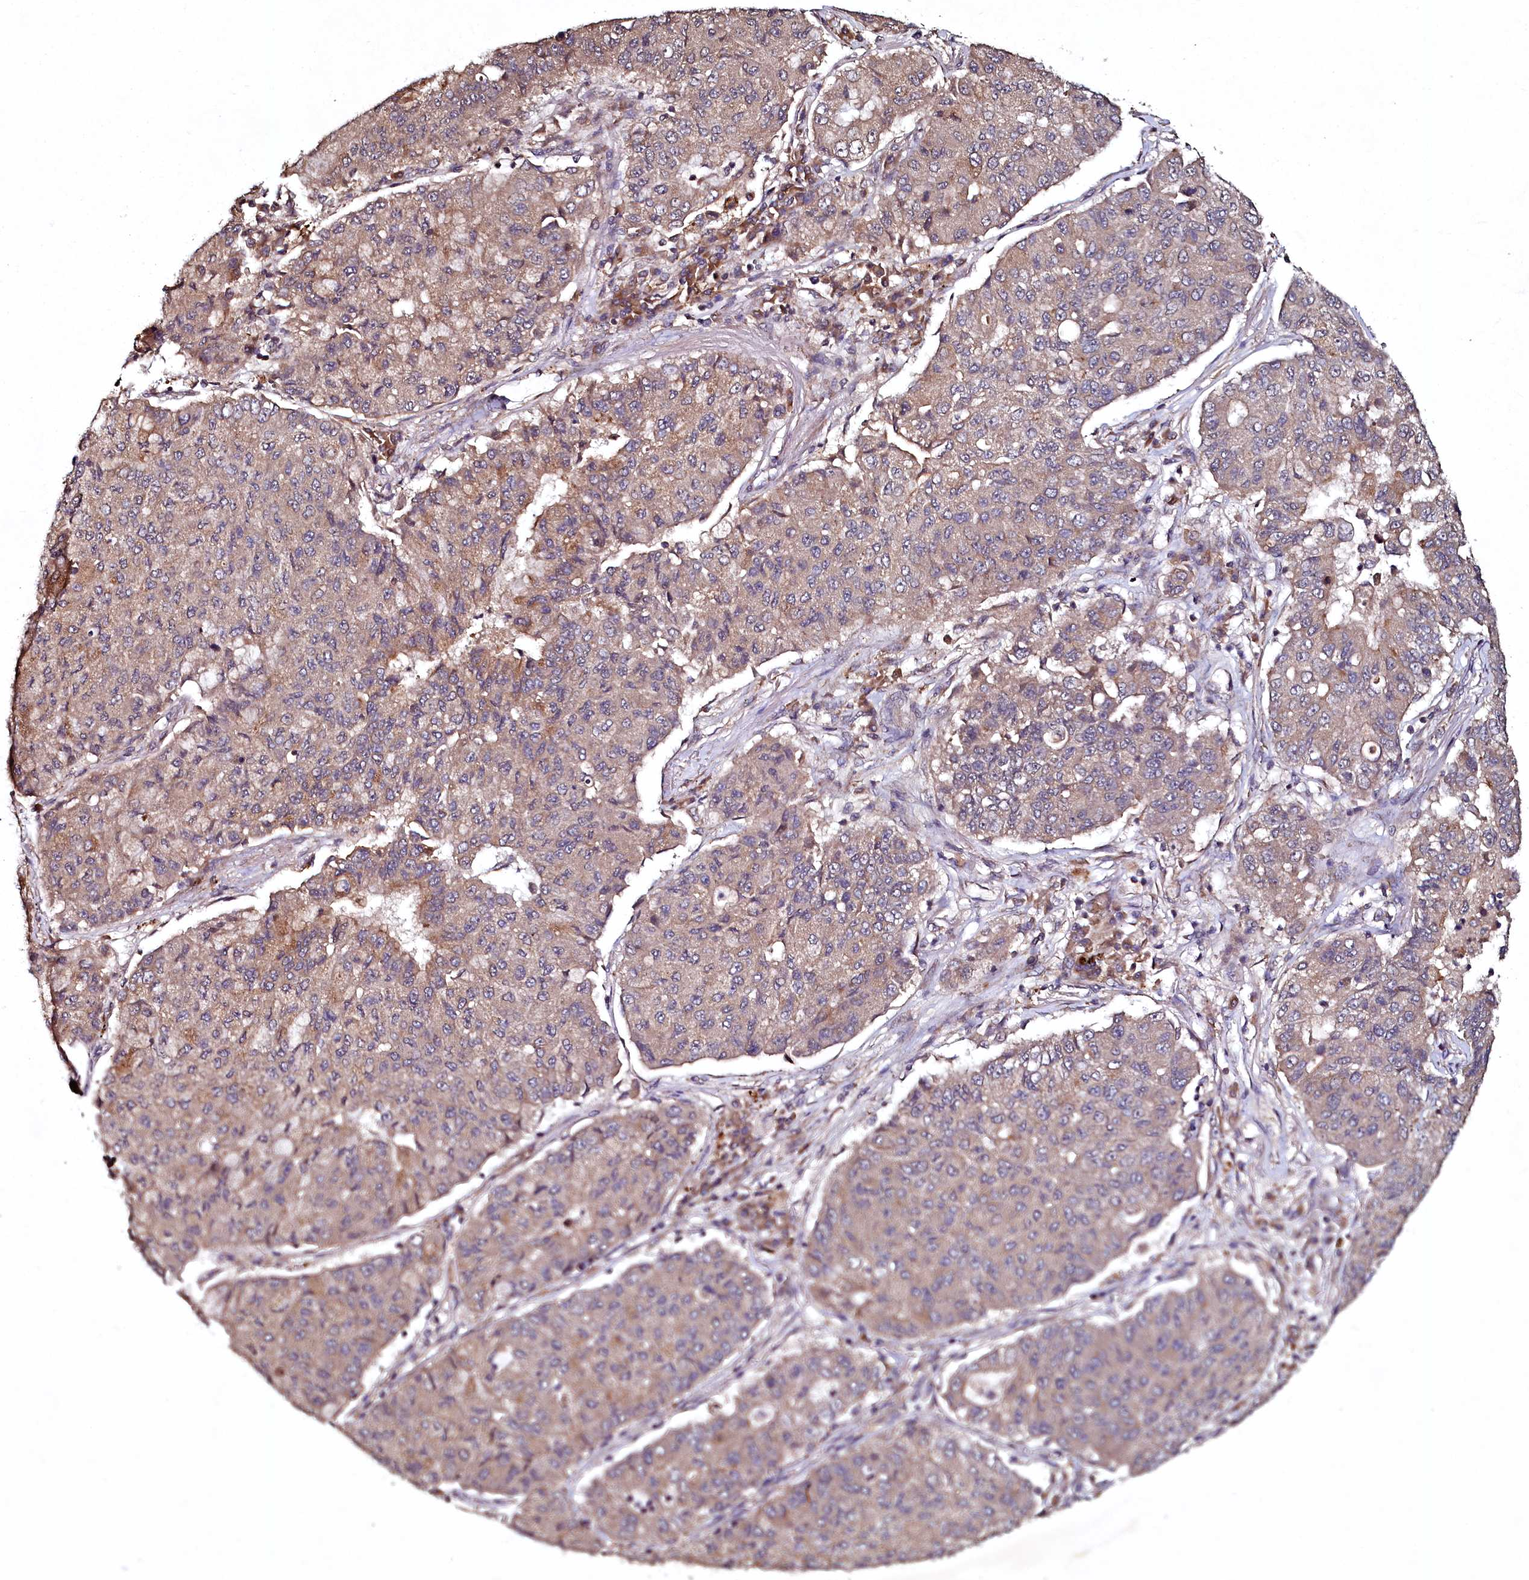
{"staining": {"intensity": "weak", "quantity": "25%-75%", "location": "cytoplasmic/membranous"}, "tissue": "lung cancer", "cell_type": "Tumor cells", "image_type": "cancer", "snomed": [{"axis": "morphology", "description": "Squamous cell carcinoma, NOS"}, {"axis": "topography", "description": "Lung"}], "caption": "Human lung squamous cell carcinoma stained for a protein (brown) shows weak cytoplasmic/membranous positive positivity in about 25%-75% of tumor cells.", "gene": "SEC24C", "patient": {"sex": "male", "age": 74}}